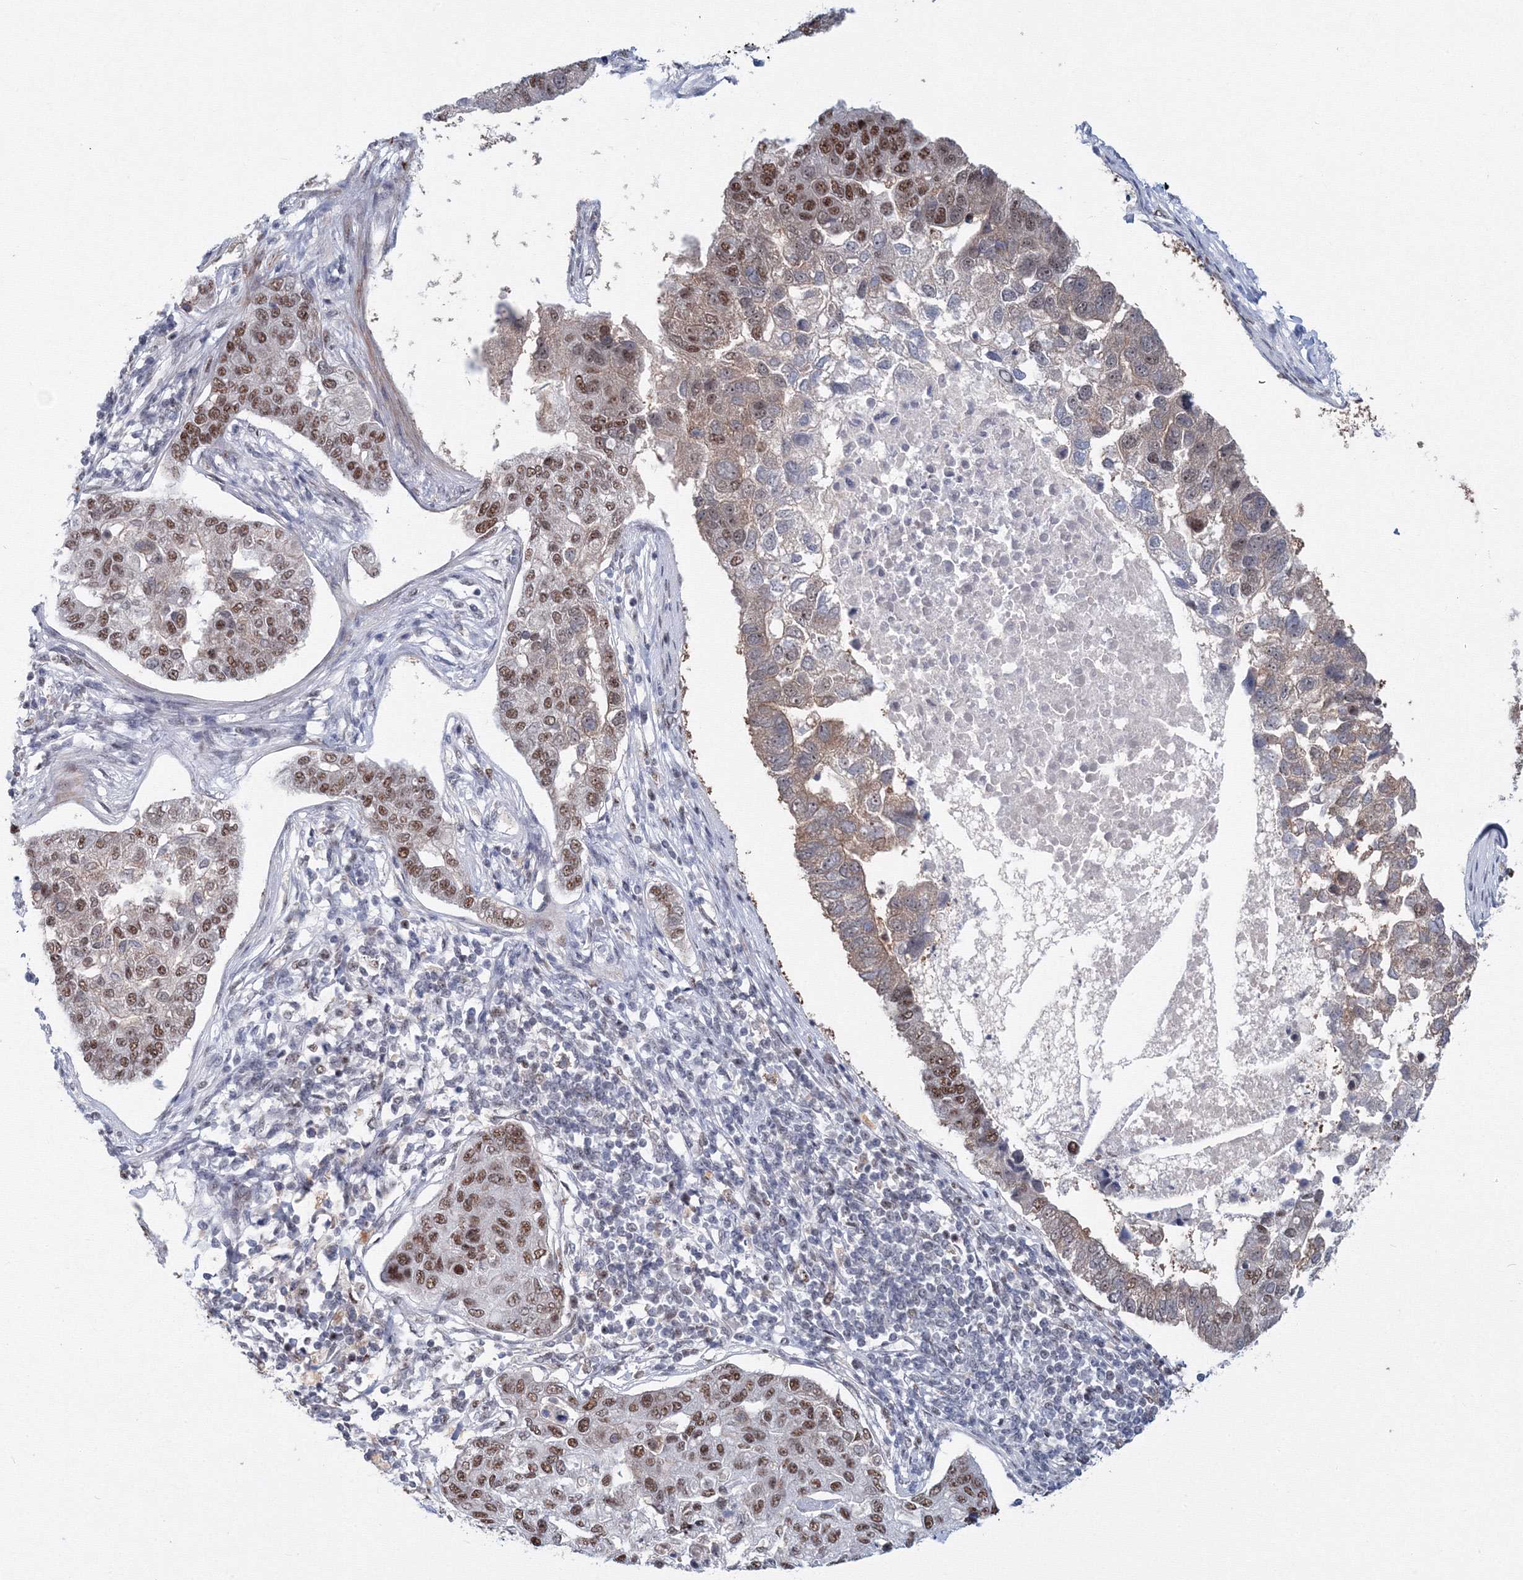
{"staining": {"intensity": "moderate", "quantity": "25%-75%", "location": "nuclear"}, "tissue": "pancreatic cancer", "cell_type": "Tumor cells", "image_type": "cancer", "snomed": [{"axis": "morphology", "description": "Adenocarcinoma, NOS"}, {"axis": "topography", "description": "Pancreas"}], "caption": "Adenocarcinoma (pancreatic) tissue displays moderate nuclear expression in about 25%-75% of tumor cells, visualized by immunohistochemistry. Nuclei are stained in blue.", "gene": "SF3B6", "patient": {"sex": "female", "age": 61}}